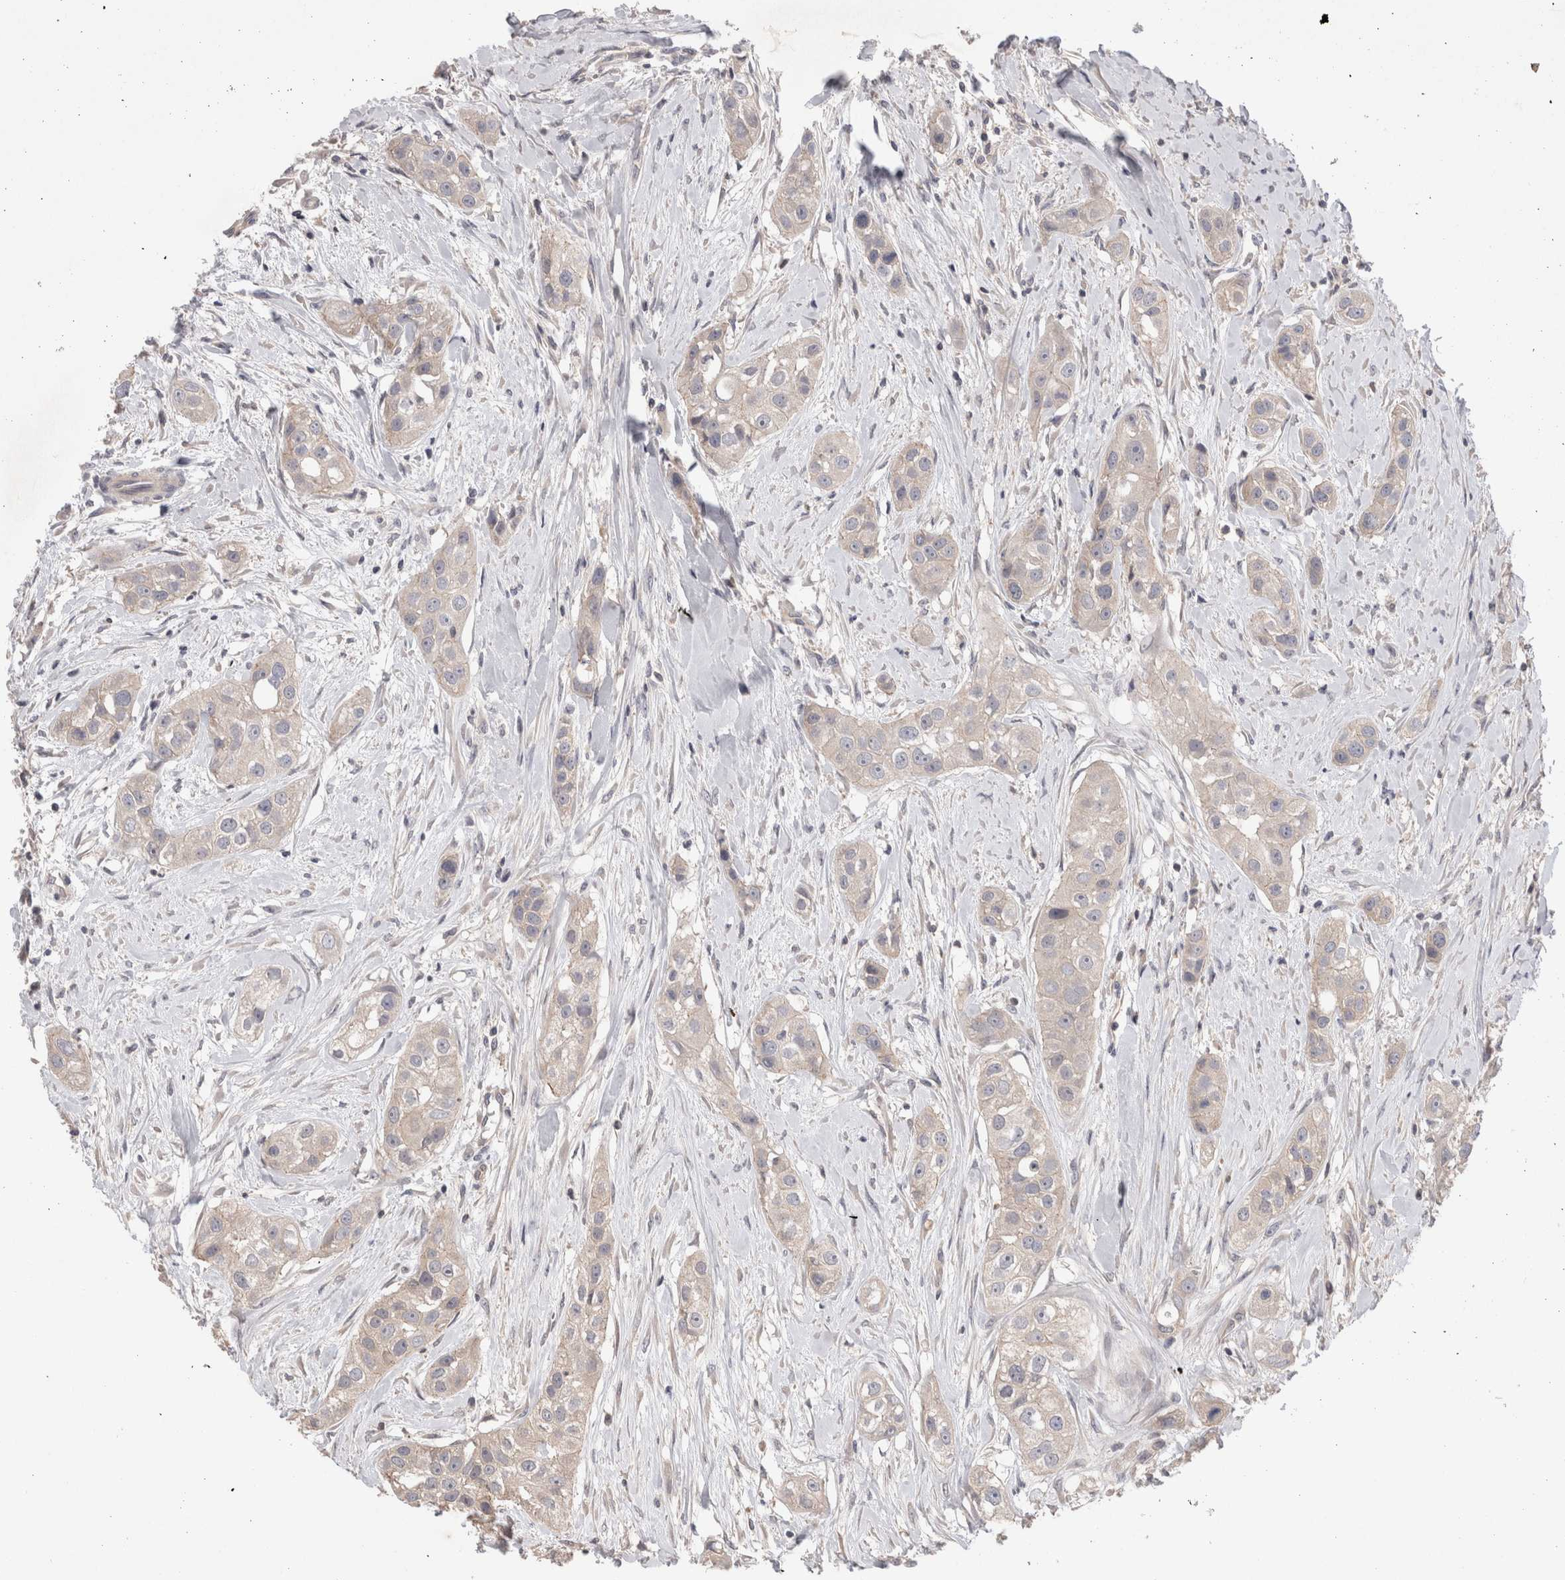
{"staining": {"intensity": "weak", "quantity": "25%-75%", "location": "cytoplasmic/membranous"}, "tissue": "head and neck cancer", "cell_type": "Tumor cells", "image_type": "cancer", "snomed": [{"axis": "morphology", "description": "Normal tissue, NOS"}, {"axis": "morphology", "description": "Squamous cell carcinoma, NOS"}, {"axis": "topography", "description": "Skeletal muscle"}, {"axis": "topography", "description": "Head-Neck"}], "caption": "Head and neck cancer (squamous cell carcinoma) stained with a brown dye exhibits weak cytoplasmic/membranous positive staining in approximately 25%-75% of tumor cells.", "gene": "OTOR", "patient": {"sex": "male", "age": 51}}